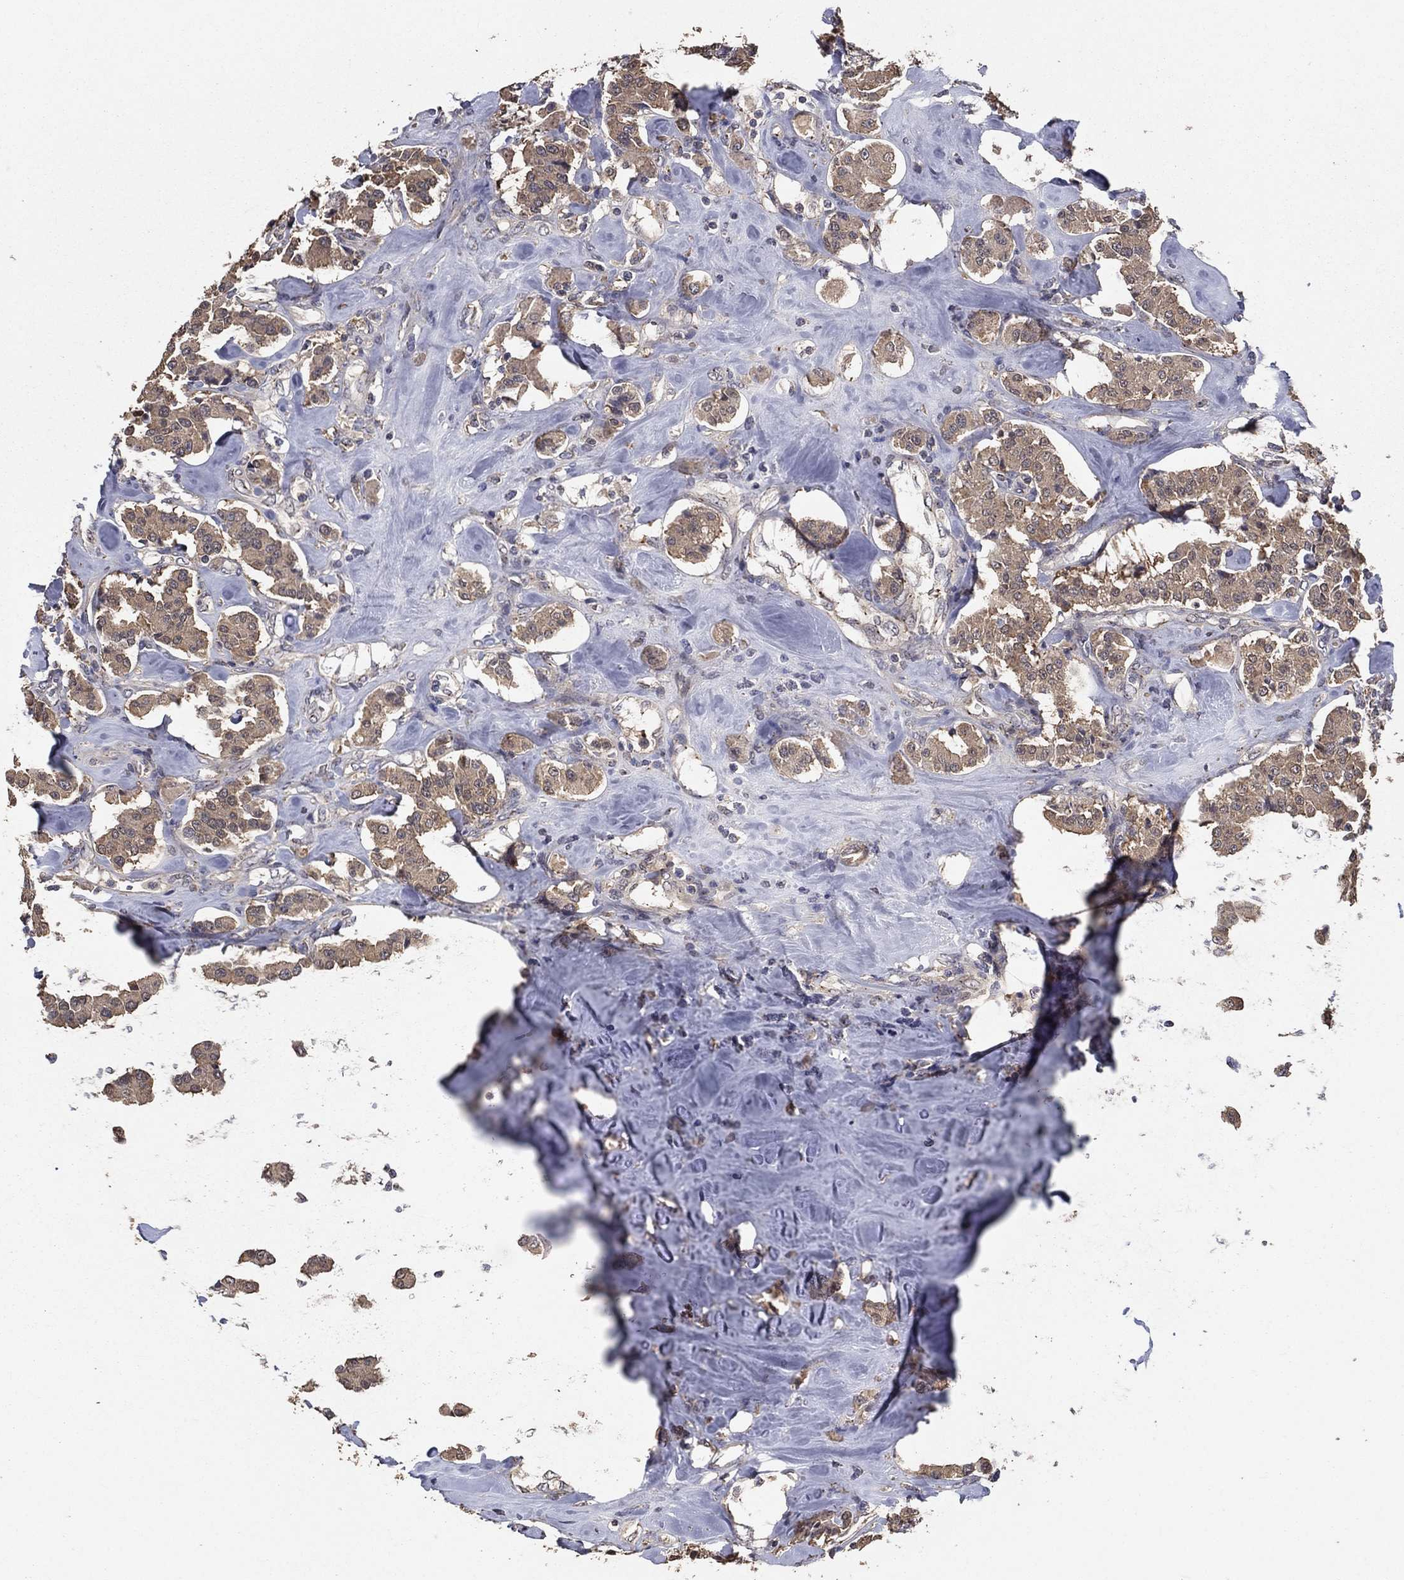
{"staining": {"intensity": "moderate", "quantity": ">75%", "location": "cytoplasmic/membranous"}, "tissue": "carcinoid", "cell_type": "Tumor cells", "image_type": "cancer", "snomed": [{"axis": "morphology", "description": "Carcinoid, malignant, NOS"}, {"axis": "topography", "description": "Pancreas"}], "caption": "Brown immunohistochemical staining in human malignant carcinoid reveals moderate cytoplasmic/membranous expression in approximately >75% of tumor cells.", "gene": "PCNT", "patient": {"sex": "male", "age": 41}}